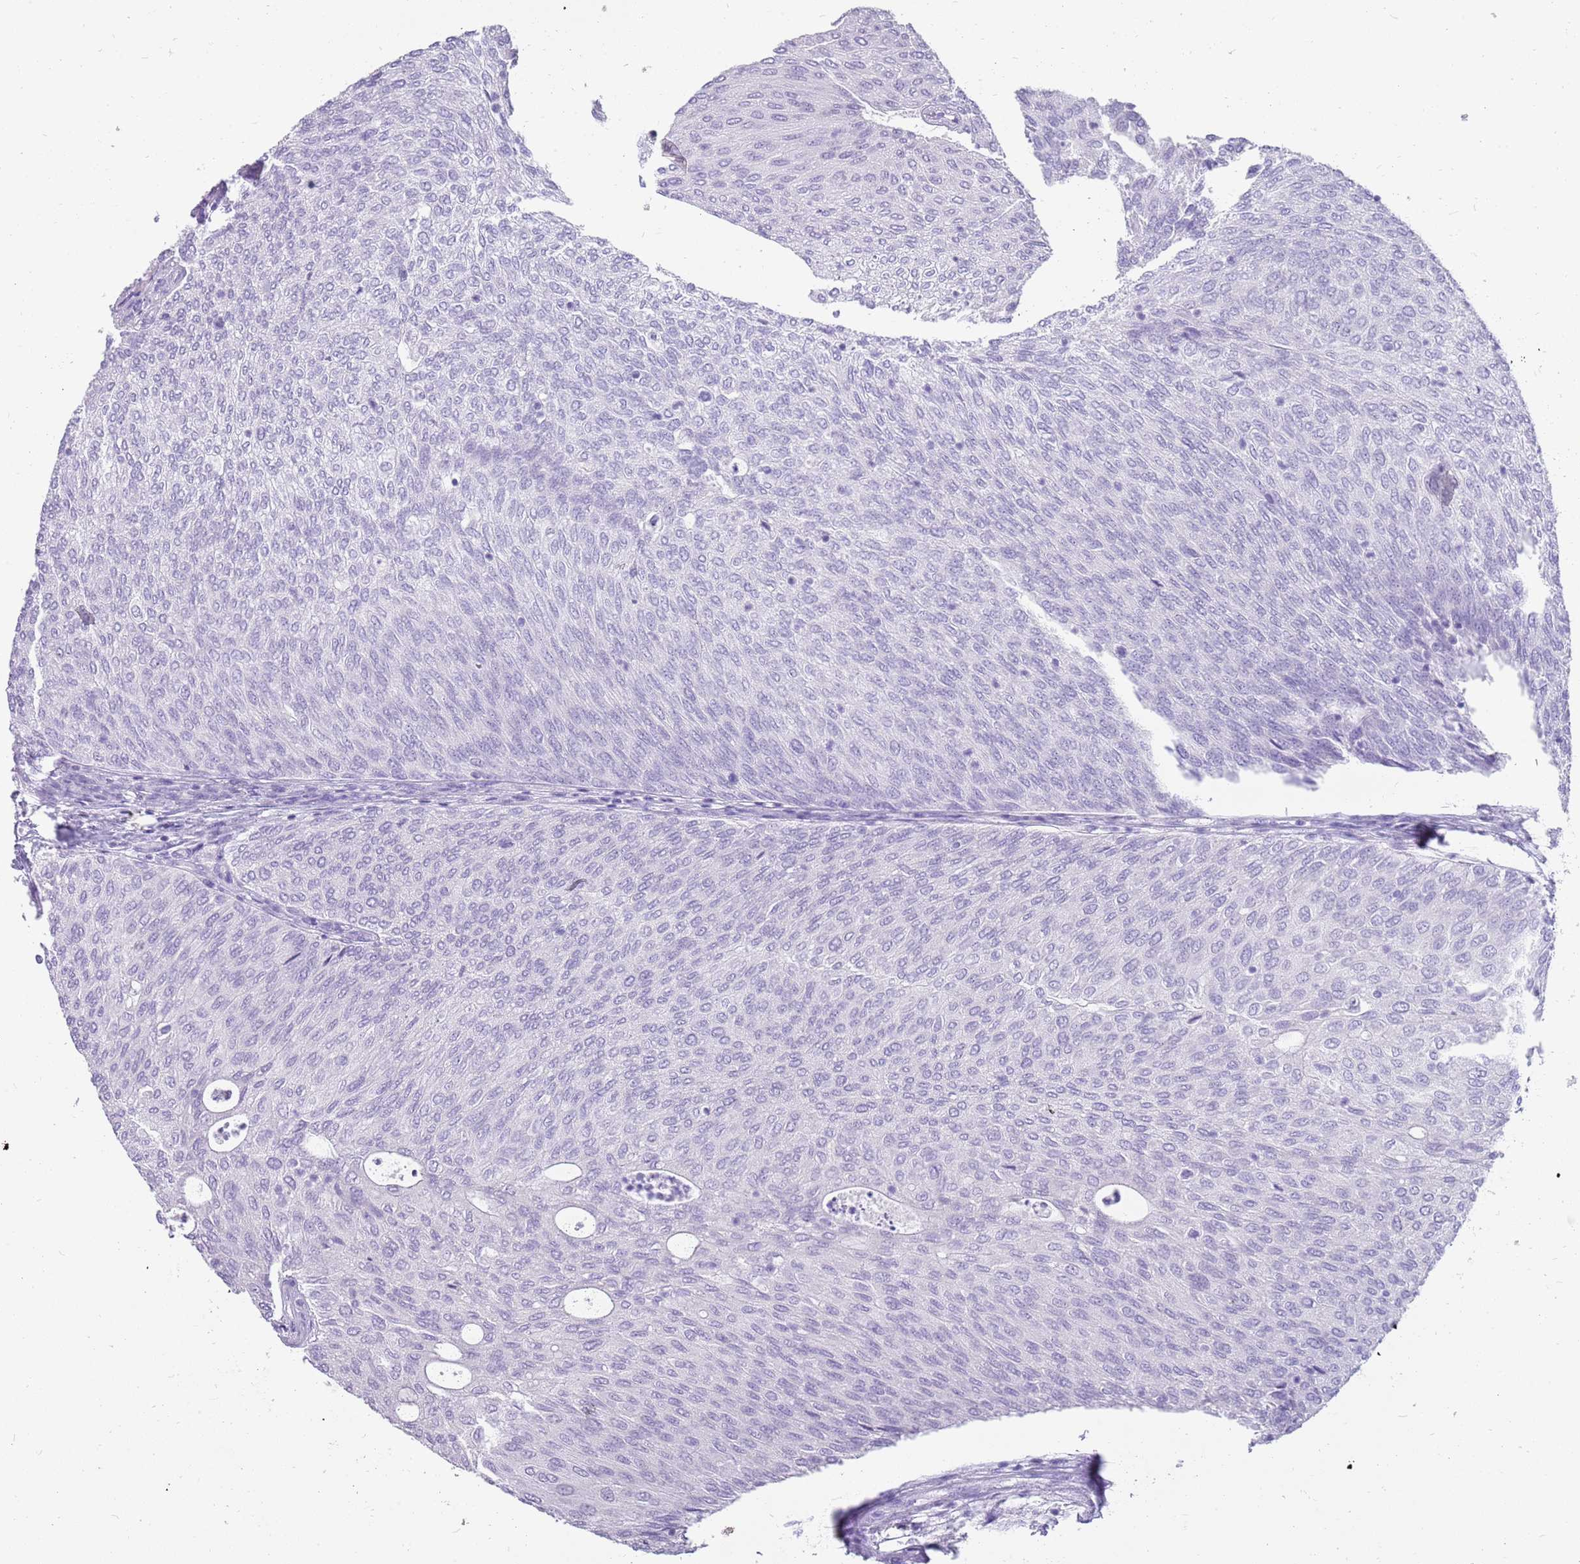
{"staining": {"intensity": "negative", "quantity": "none", "location": "none"}, "tissue": "urothelial cancer", "cell_type": "Tumor cells", "image_type": "cancer", "snomed": [{"axis": "morphology", "description": "Urothelial carcinoma, Low grade"}, {"axis": "topography", "description": "Urinary bladder"}], "caption": "DAB (3,3'-diaminobenzidine) immunohistochemical staining of human low-grade urothelial carcinoma shows no significant staining in tumor cells.", "gene": "NBPF3", "patient": {"sex": "female", "age": 79}}